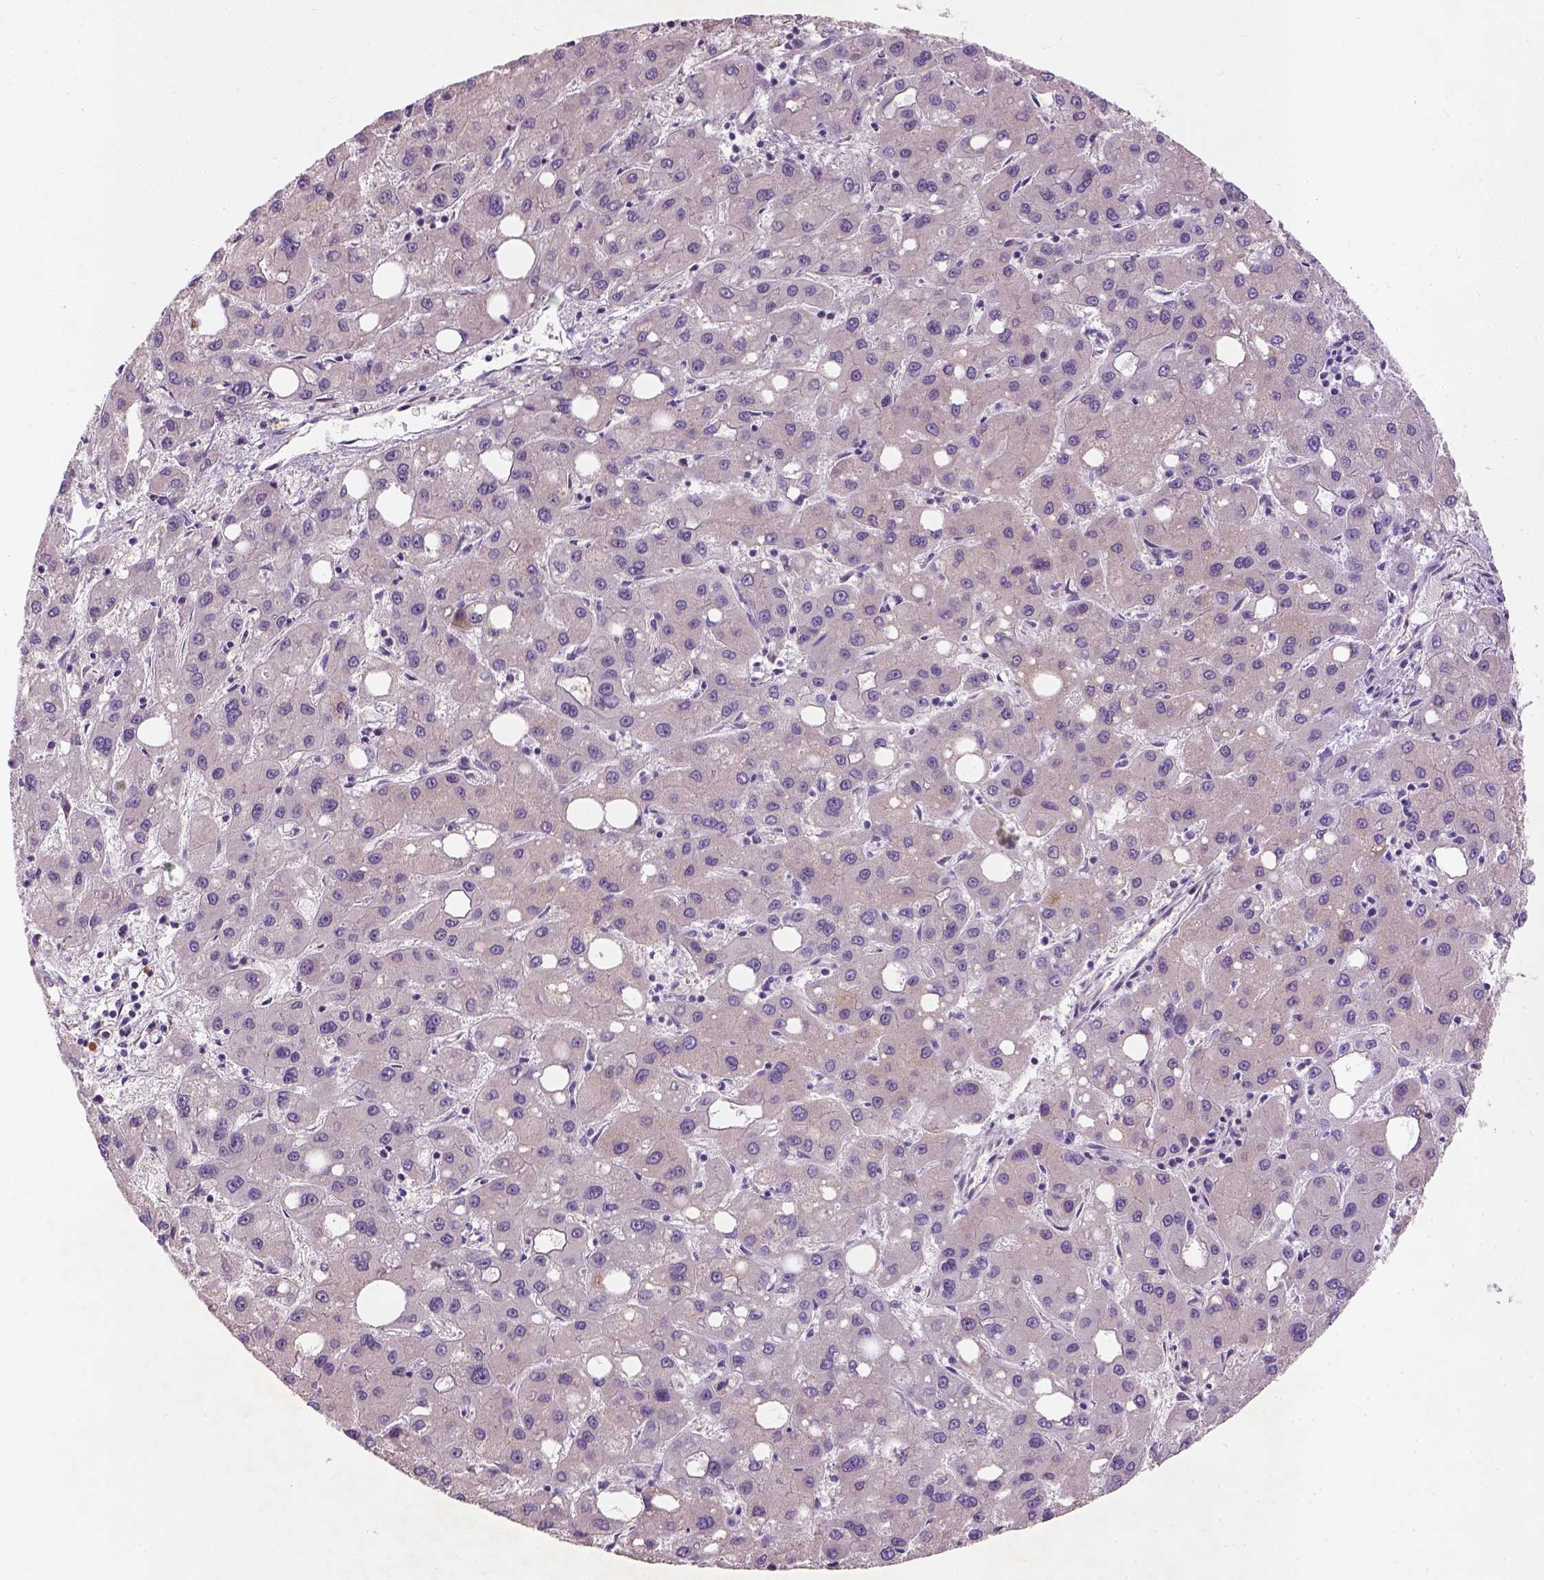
{"staining": {"intensity": "negative", "quantity": "none", "location": "none"}, "tissue": "liver cancer", "cell_type": "Tumor cells", "image_type": "cancer", "snomed": [{"axis": "morphology", "description": "Carcinoma, Hepatocellular, NOS"}, {"axis": "topography", "description": "Liver"}], "caption": "DAB immunohistochemical staining of liver cancer reveals no significant staining in tumor cells.", "gene": "NUDT6", "patient": {"sex": "male", "age": 73}}